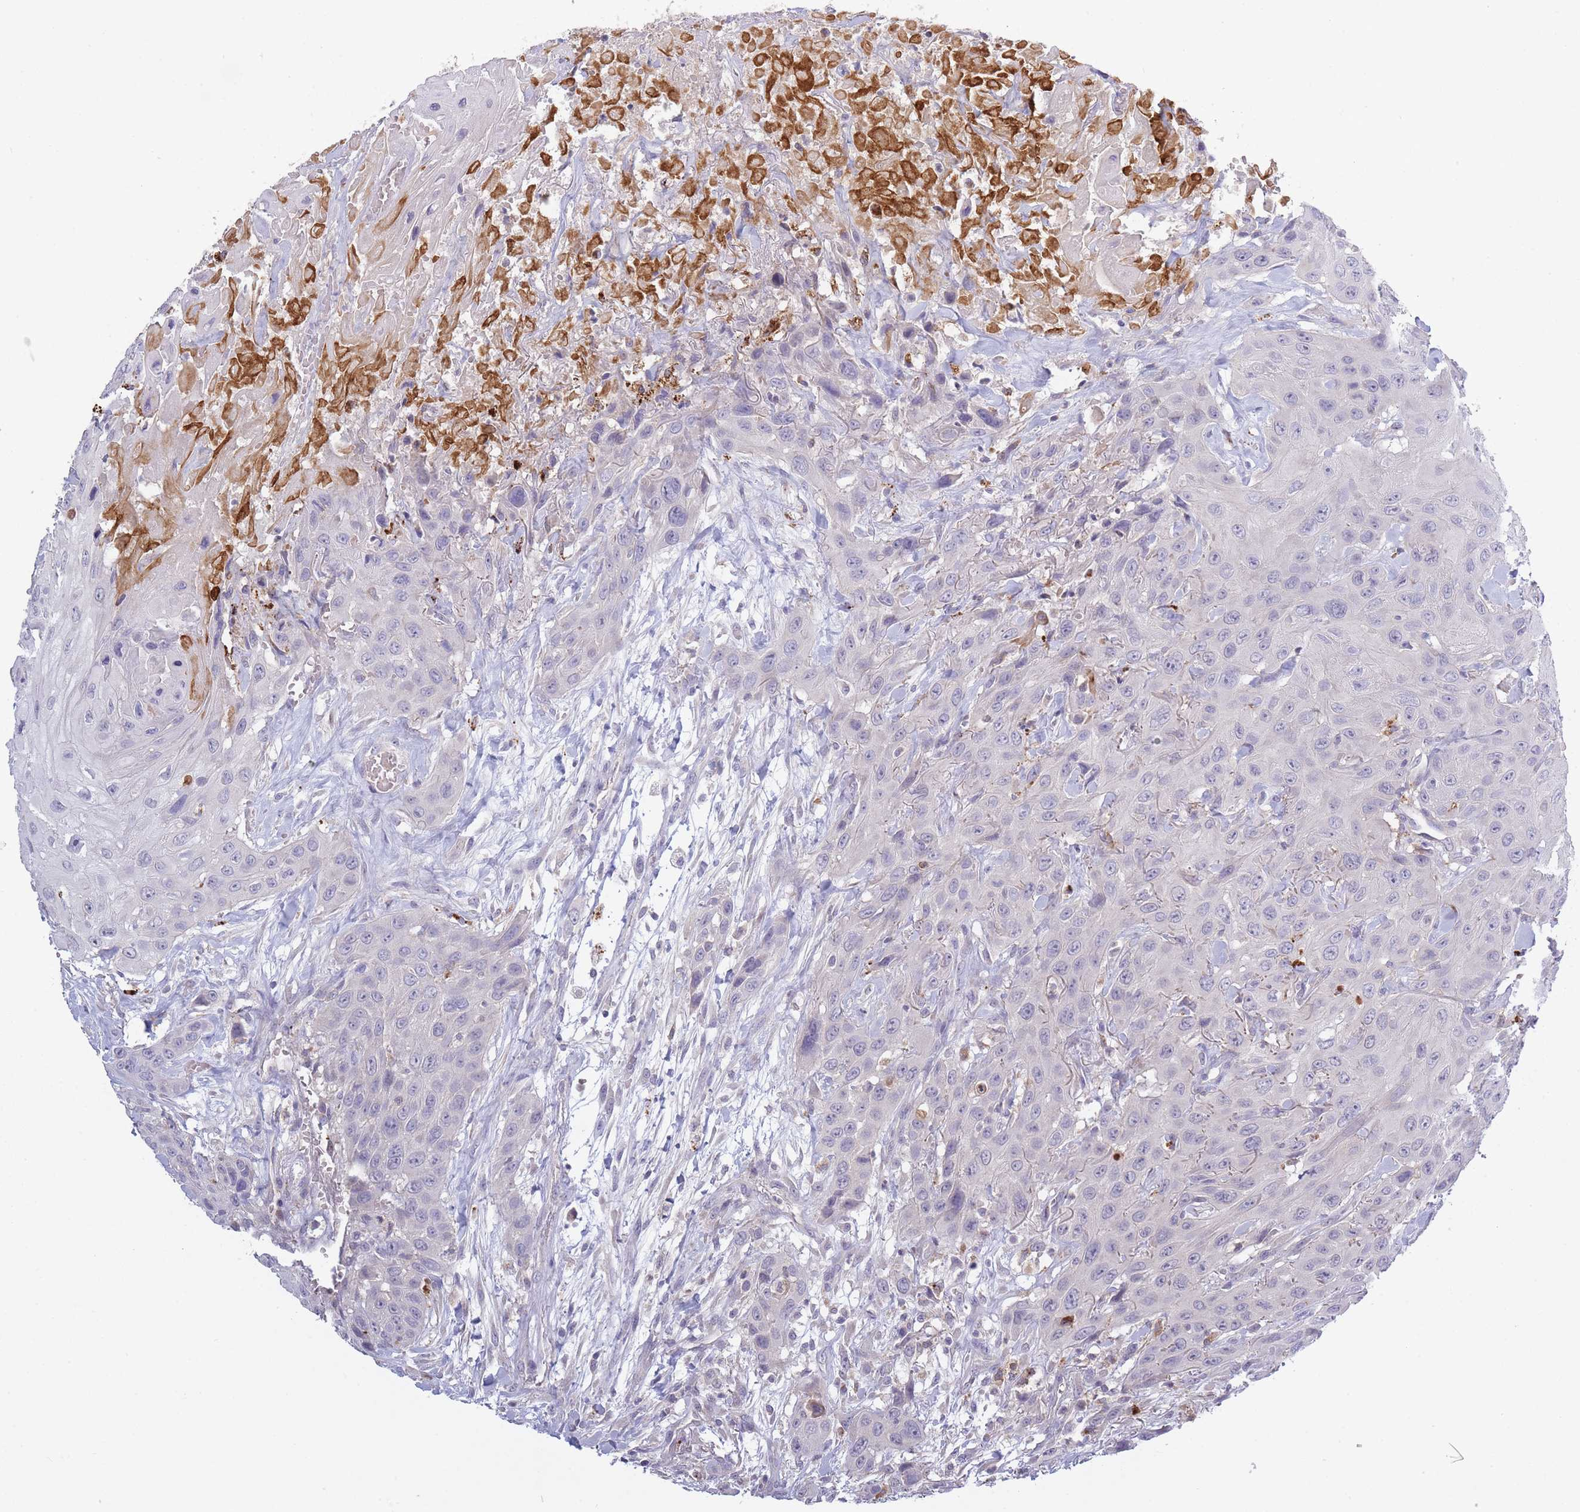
{"staining": {"intensity": "negative", "quantity": "none", "location": "none"}, "tissue": "head and neck cancer", "cell_type": "Tumor cells", "image_type": "cancer", "snomed": [{"axis": "morphology", "description": "Squamous cell carcinoma, NOS"}, {"axis": "topography", "description": "Head-Neck"}], "caption": "Human squamous cell carcinoma (head and neck) stained for a protein using immunohistochemistry shows no positivity in tumor cells.", "gene": "TRIM61", "patient": {"sex": "male", "age": 81}}